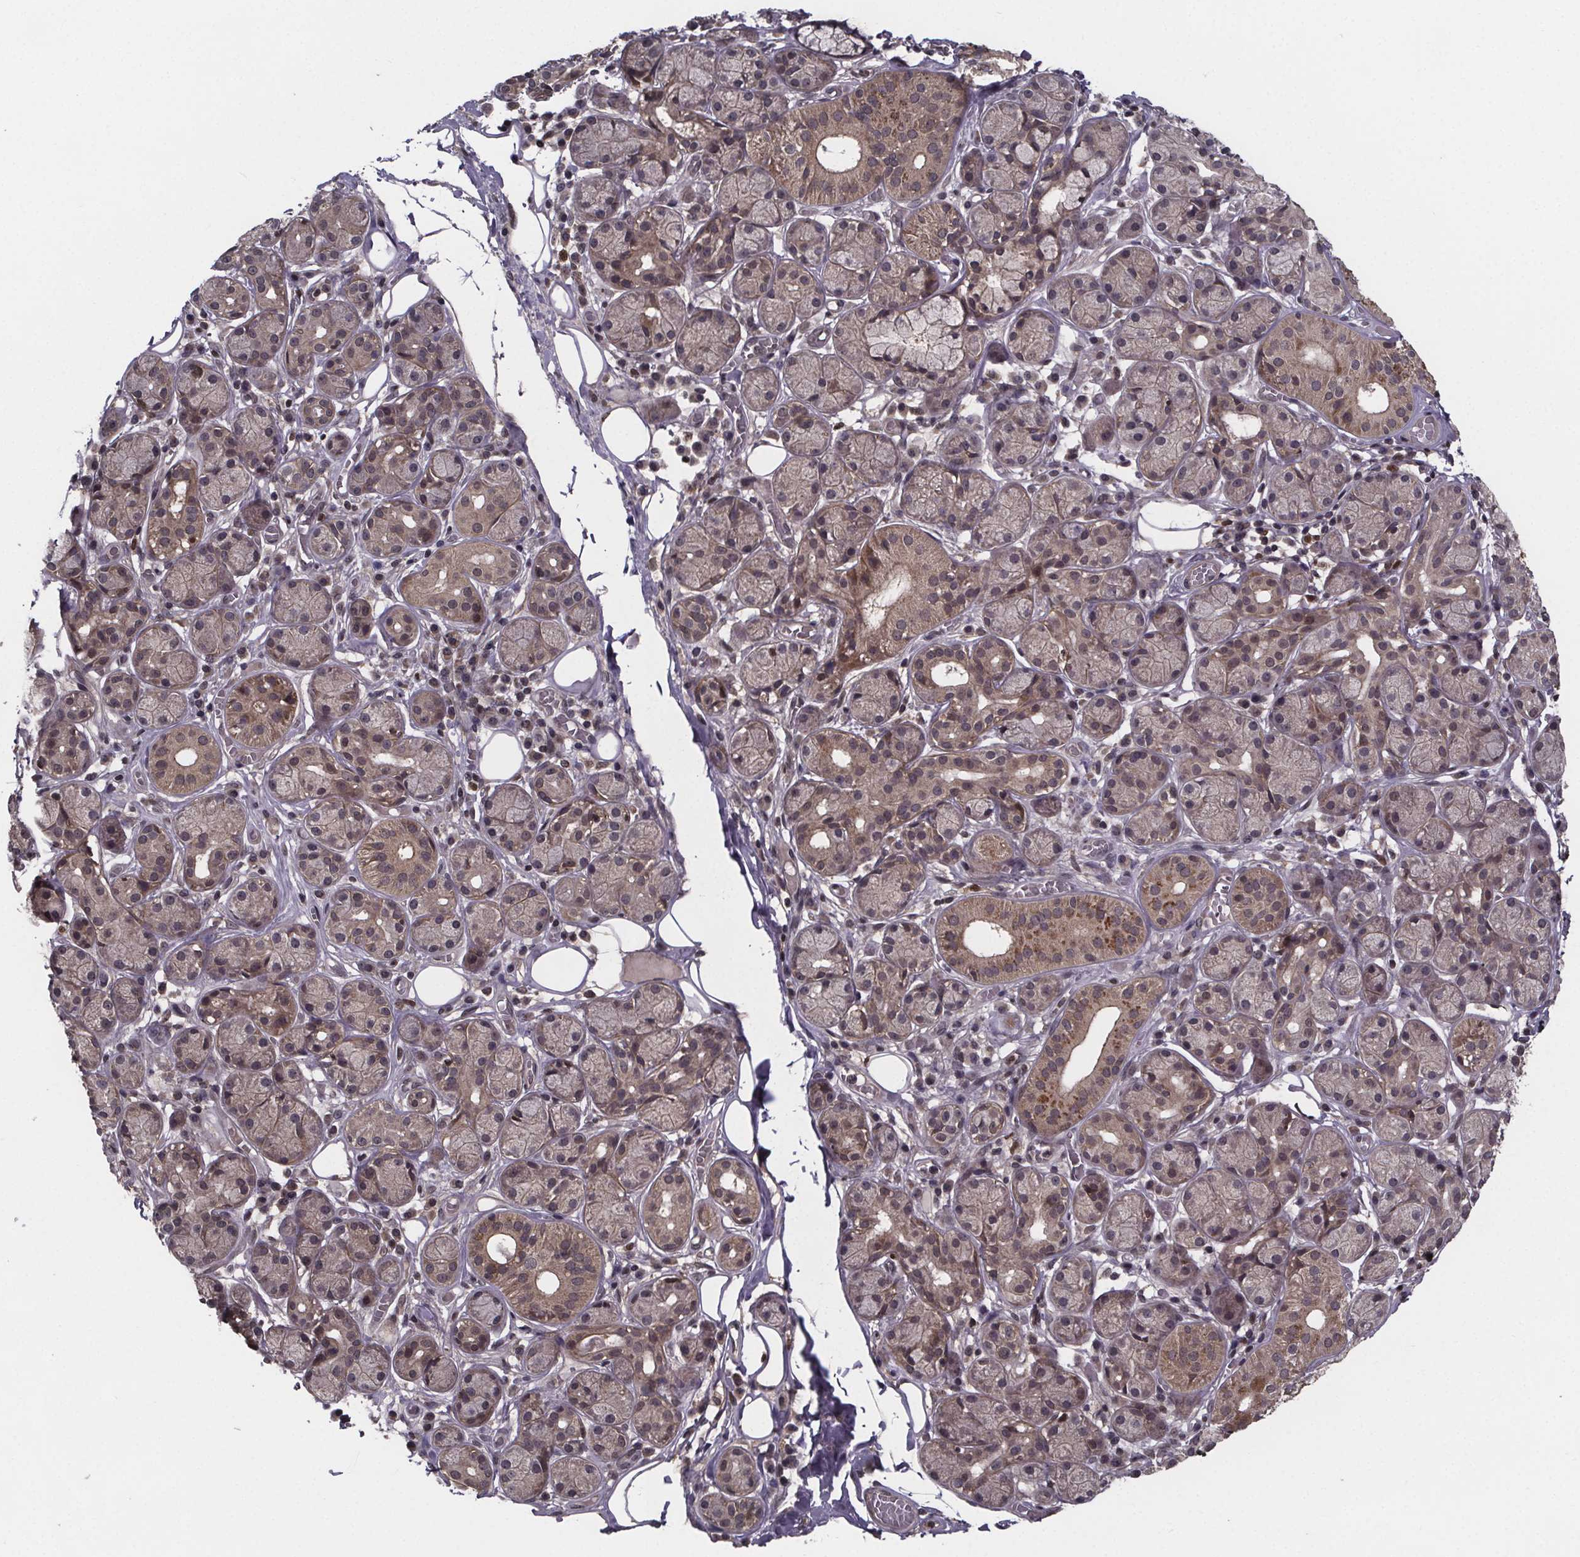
{"staining": {"intensity": "weak", "quantity": "<25%", "location": "cytoplasmic/membranous,nuclear"}, "tissue": "salivary gland", "cell_type": "Glandular cells", "image_type": "normal", "snomed": [{"axis": "morphology", "description": "Normal tissue, NOS"}, {"axis": "topography", "description": "Salivary gland"}, {"axis": "topography", "description": "Peripheral nerve tissue"}], "caption": "Immunohistochemical staining of normal salivary gland shows no significant staining in glandular cells. The staining is performed using DAB brown chromogen with nuclei counter-stained in using hematoxylin.", "gene": "FN3KRP", "patient": {"sex": "male", "age": 71}}